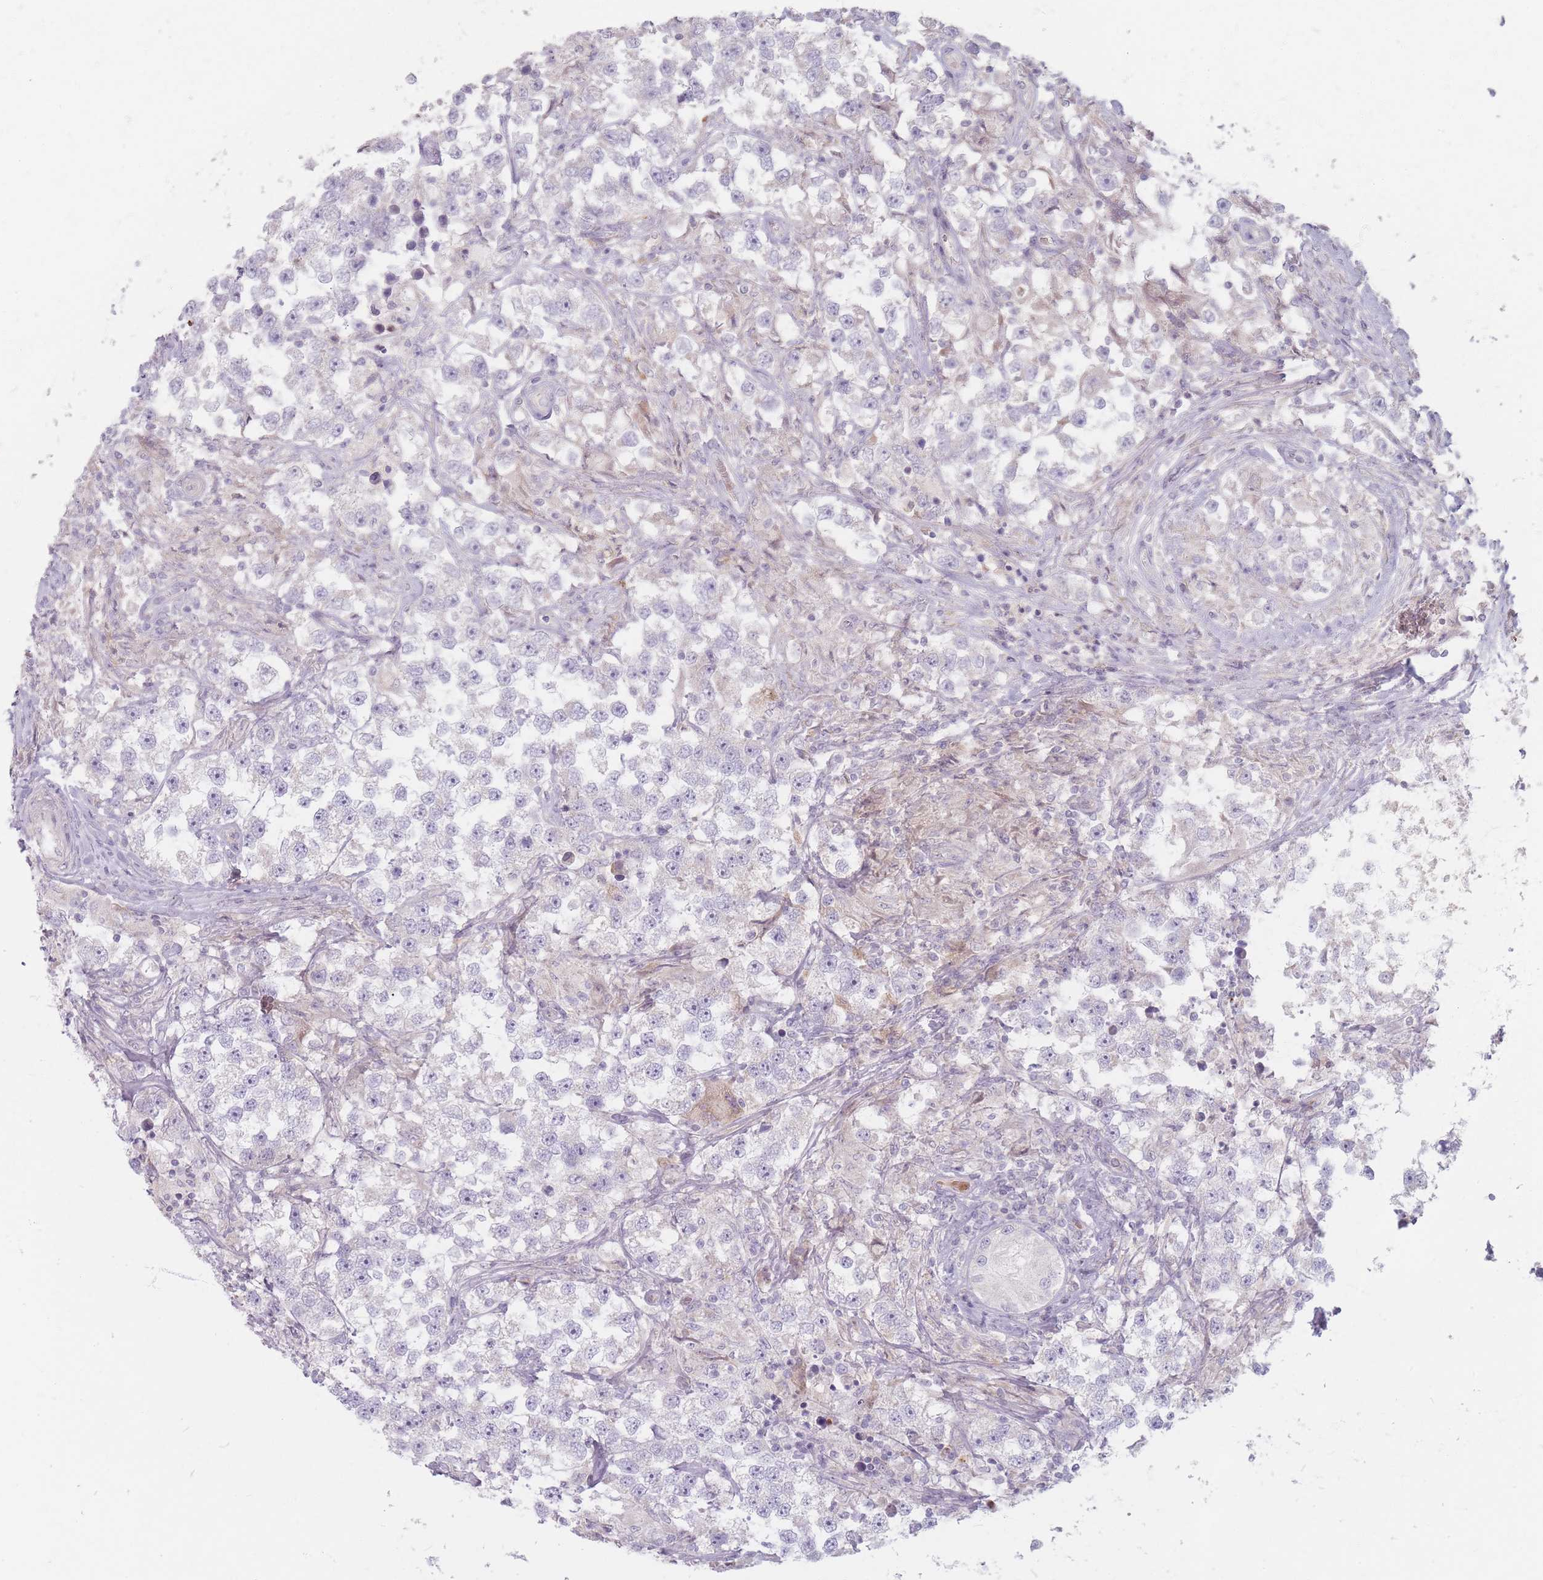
{"staining": {"intensity": "negative", "quantity": "none", "location": "none"}, "tissue": "testis cancer", "cell_type": "Tumor cells", "image_type": "cancer", "snomed": [{"axis": "morphology", "description": "Seminoma, NOS"}, {"axis": "topography", "description": "Testis"}], "caption": "A photomicrograph of seminoma (testis) stained for a protein exhibits no brown staining in tumor cells.", "gene": "CHCHD7", "patient": {"sex": "male", "age": 46}}